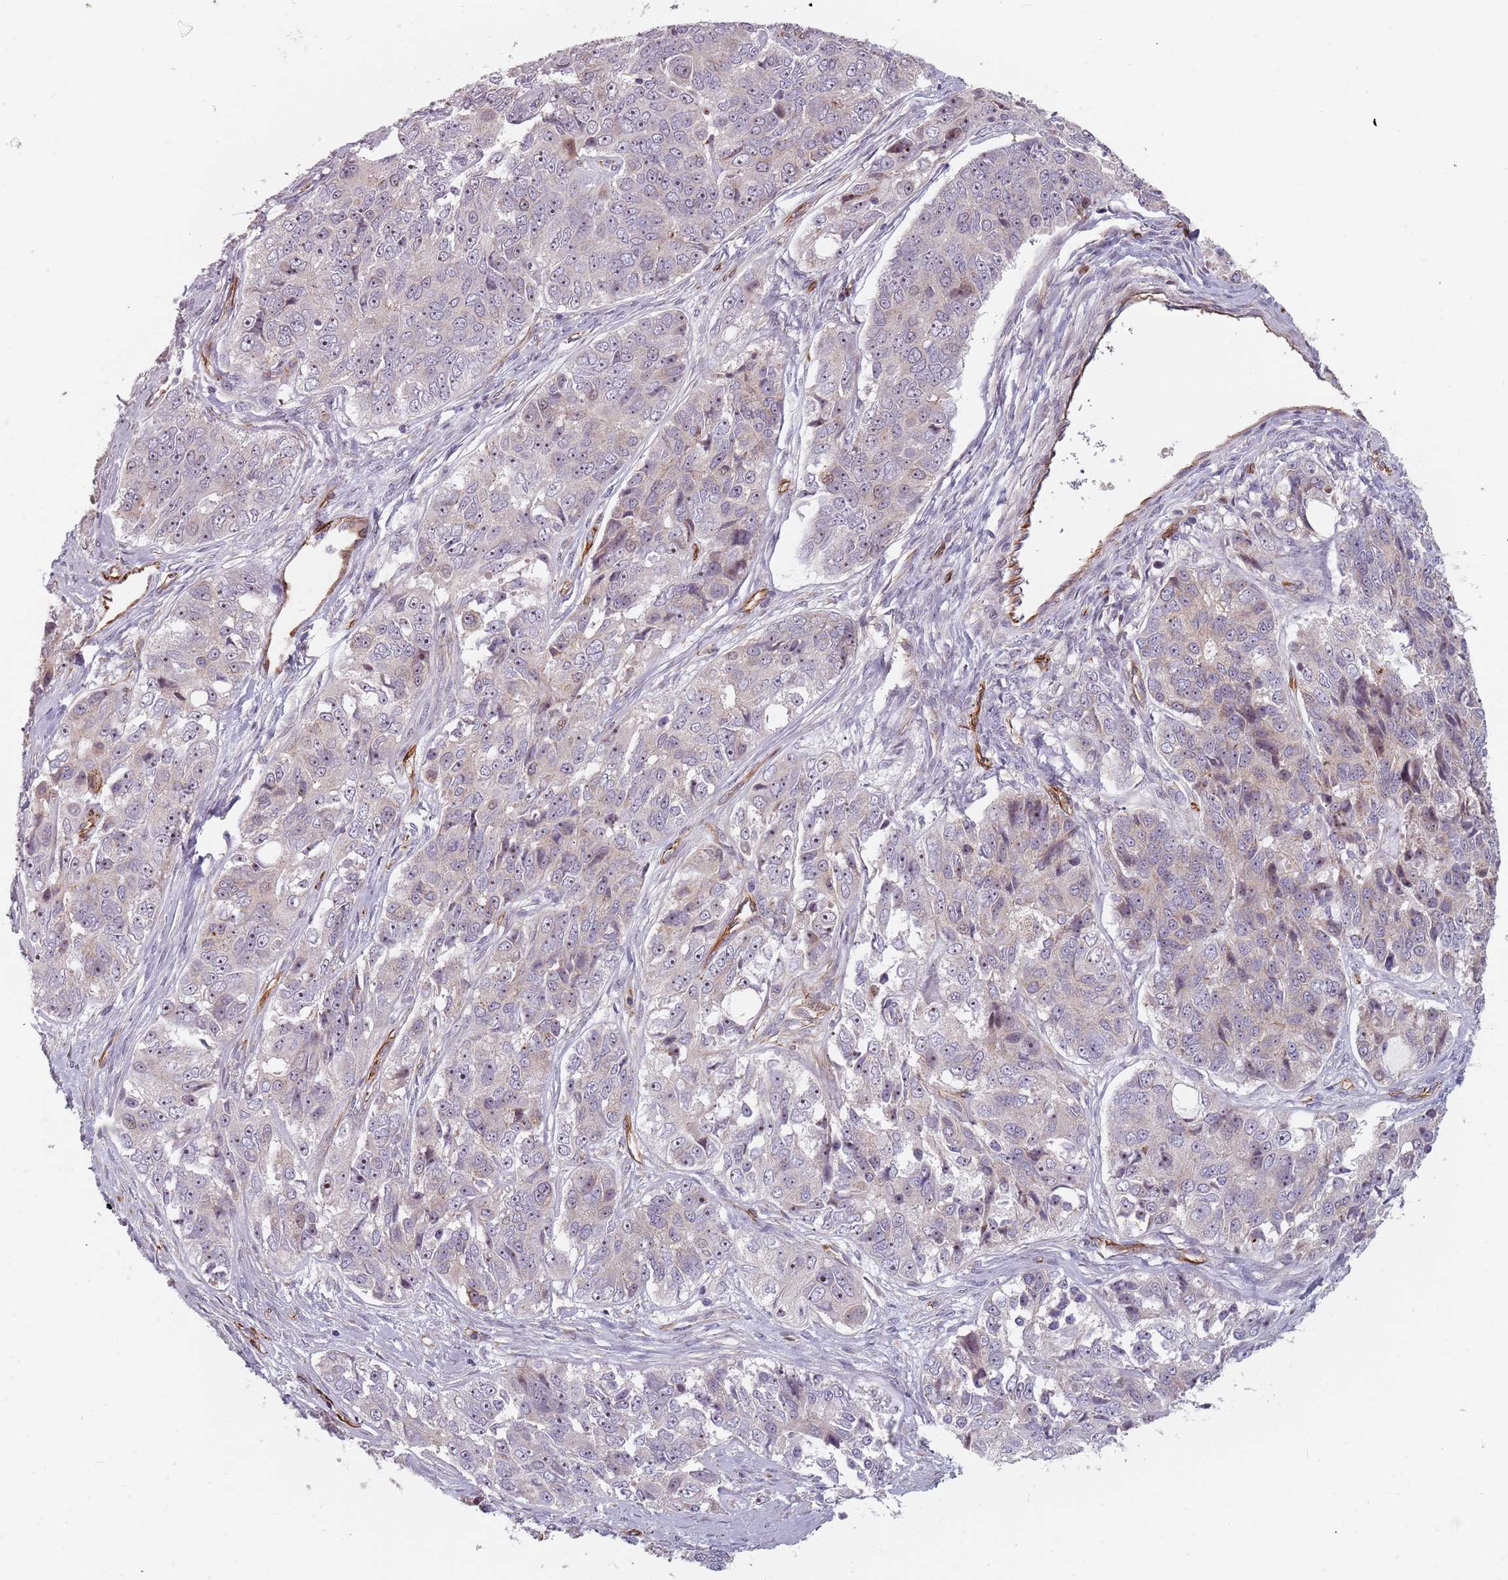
{"staining": {"intensity": "moderate", "quantity": "<25%", "location": "cytoplasmic/membranous,nuclear"}, "tissue": "ovarian cancer", "cell_type": "Tumor cells", "image_type": "cancer", "snomed": [{"axis": "morphology", "description": "Carcinoma, endometroid"}, {"axis": "topography", "description": "Ovary"}], "caption": "Ovarian cancer (endometroid carcinoma) tissue shows moderate cytoplasmic/membranous and nuclear expression in about <25% of tumor cells, visualized by immunohistochemistry. (Brightfield microscopy of DAB IHC at high magnification).", "gene": "GAS2L3", "patient": {"sex": "female", "age": 51}}